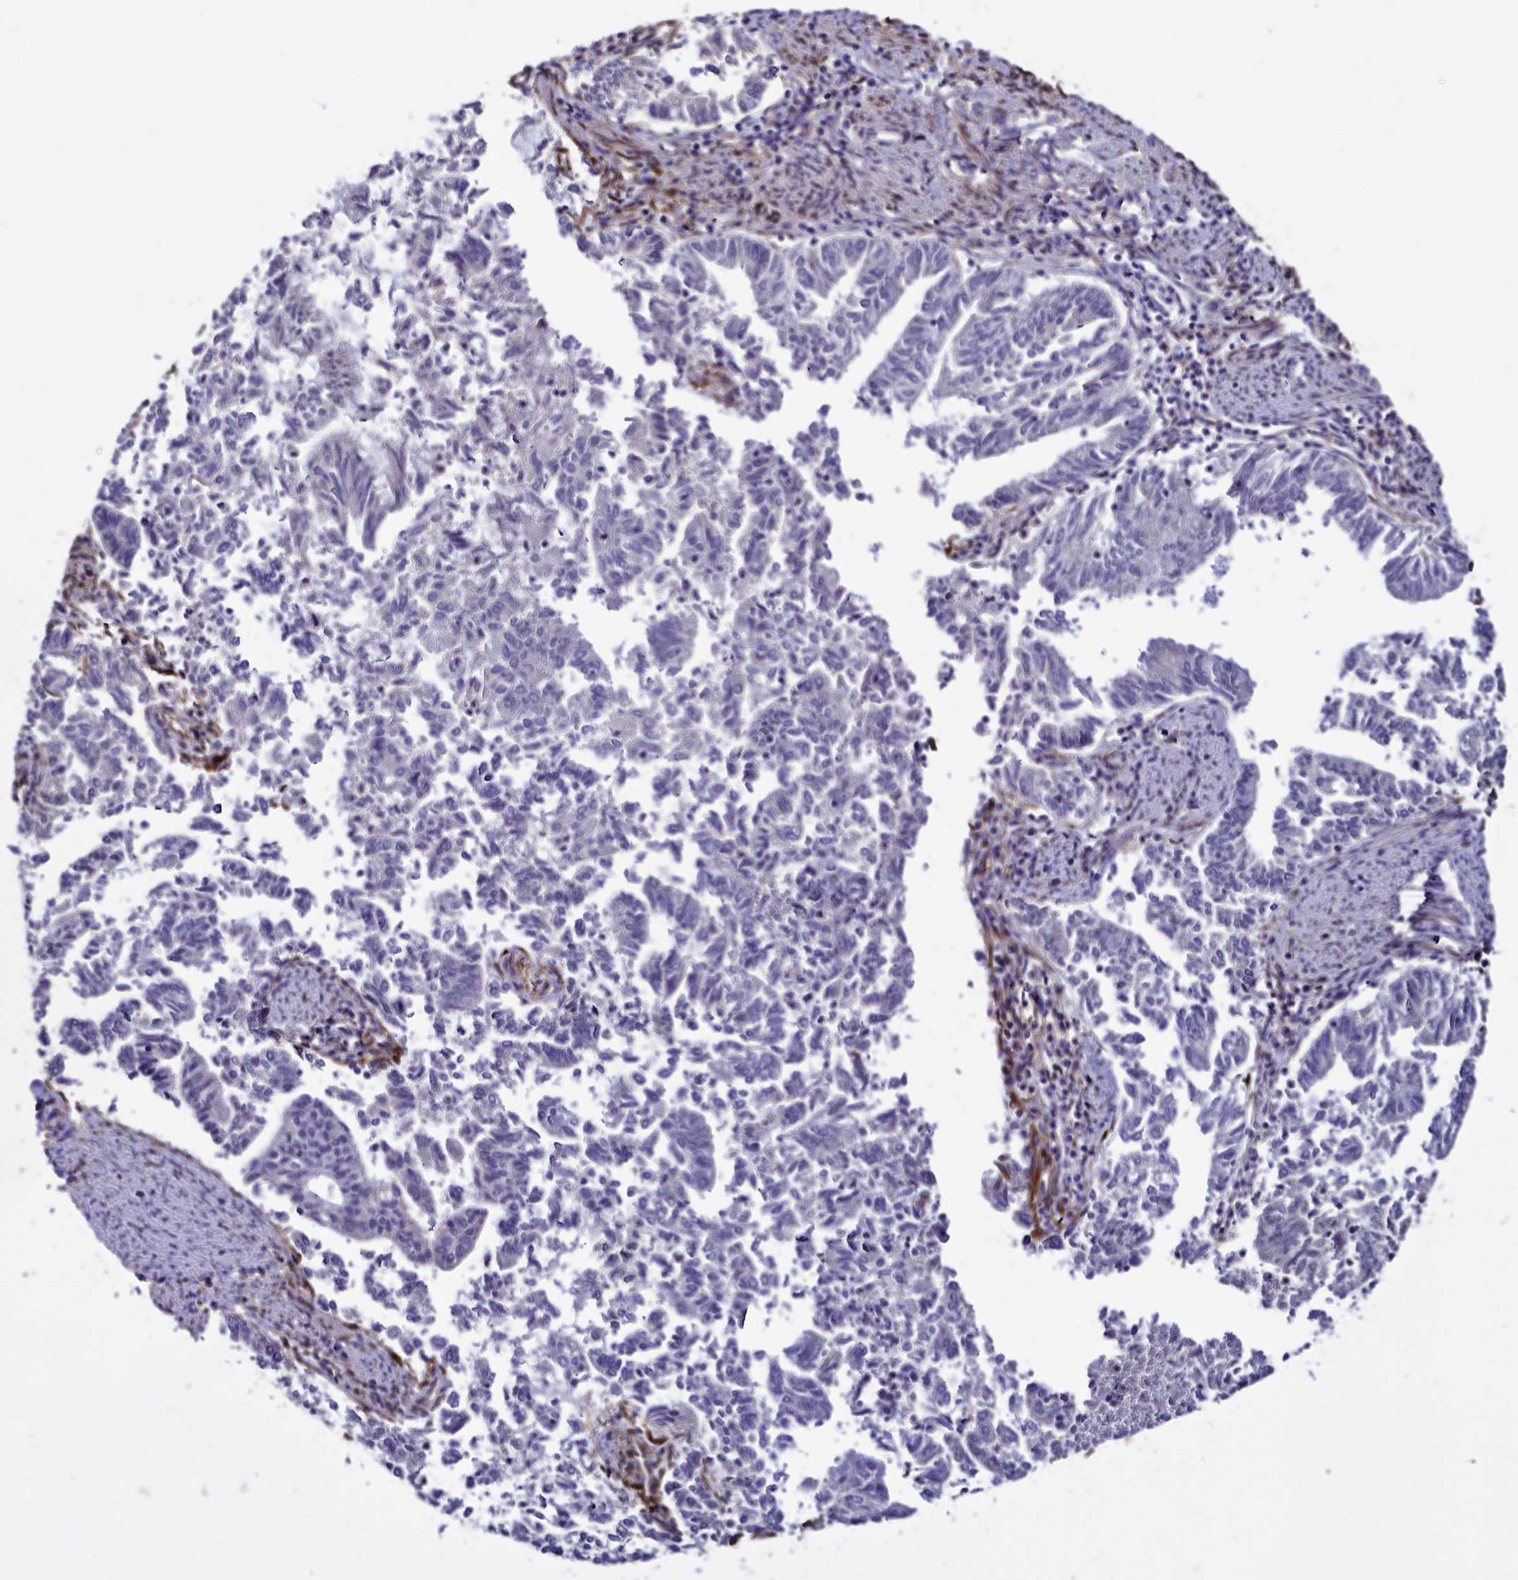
{"staining": {"intensity": "negative", "quantity": "none", "location": "none"}, "tissue": "endometrial cancer", "cell_type": "Tumor cells", "image_type": "cancer", "snomed": [{"axis": "morphology", "description": "Adenocarcinoma, NOS"}, {"axis": "topography", "description": "Endometrium"}], "caption": "The micrograph displays no staining of tumor cells in endometrial cancer (adenocarcinoma).", "gene": "MRC2", "patient": {"sex": "female", "age": 79}}